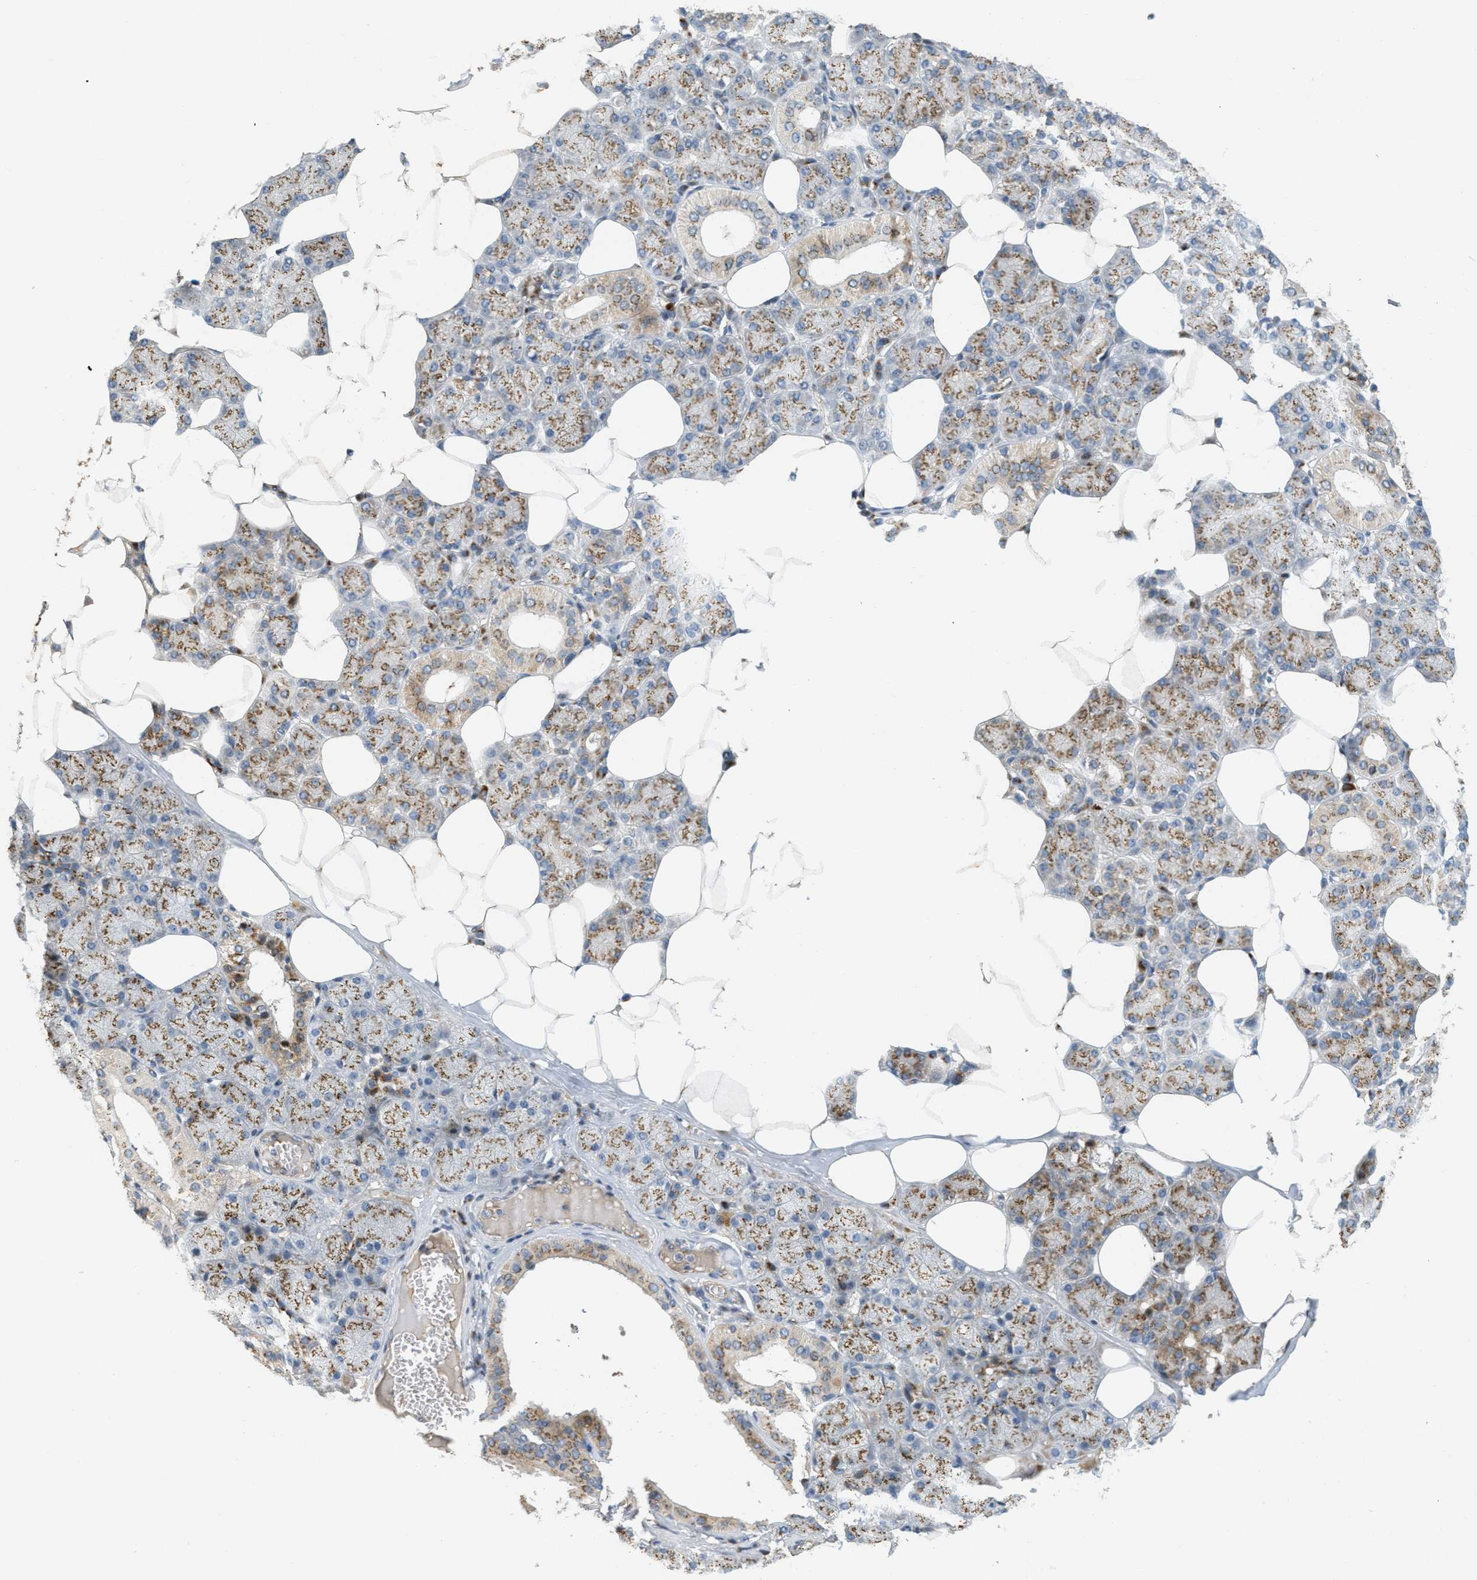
{"staining": {"intensity": "moderate", "quantity": ">75%", "location": "cytoplasmic/membranous"}, "tissue": "salivary gland", "cell_type": "Glandular cells", "image_type": "normal", "snomed": [{"axis": "morphology", "description": "Normal tissue, NOS"}, {"axis": "topography", "description": "Salivary gland"}], "caption": "A brown stain highlights moderate cytoplasmic/membranous expression of a protein in glandular cells of normal human salivary gland. (brown staining indicates protein expression, while blue staining denotes nuclei).", "gene": "ZFPL1", "patient": {"sex": "male", "age": 62}}